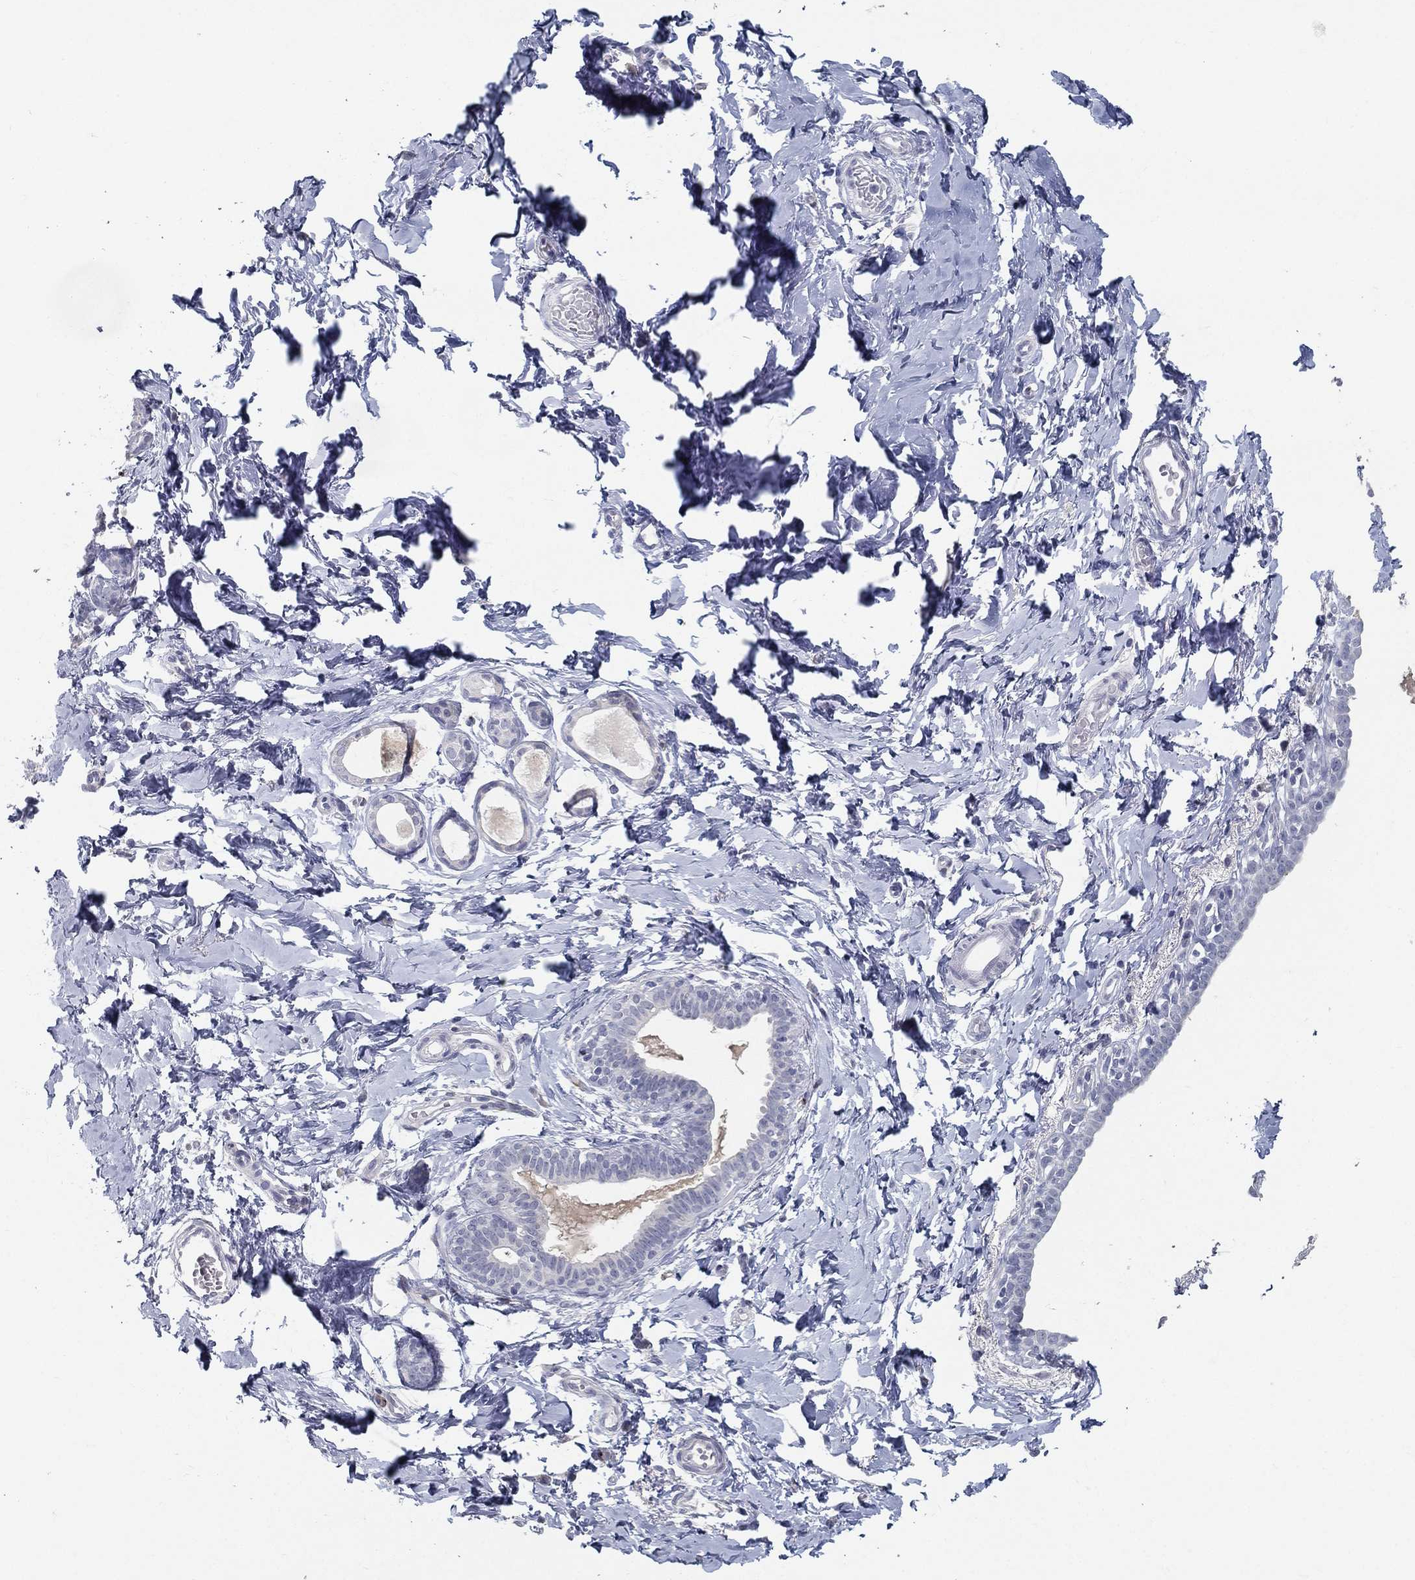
{"staining": {"intensity": "negative", "quantity": "none", "location": "none"}, "tissue": "breast", "cell_type": "Glandular cells", "image_type": "normal", "snomed": [{"axis": "morphology", "description": "Normal tissue, NOS"}, {"axis": "topography", "description": "Breast"}], "caption": "High power microscopy image of an immunohistochemistry (IHC) micrograph of unremarkable breast, revealing no significant staining in glandular cells.", "gene": "ACE2", "patient": {"sex": "female", "age": 37}}